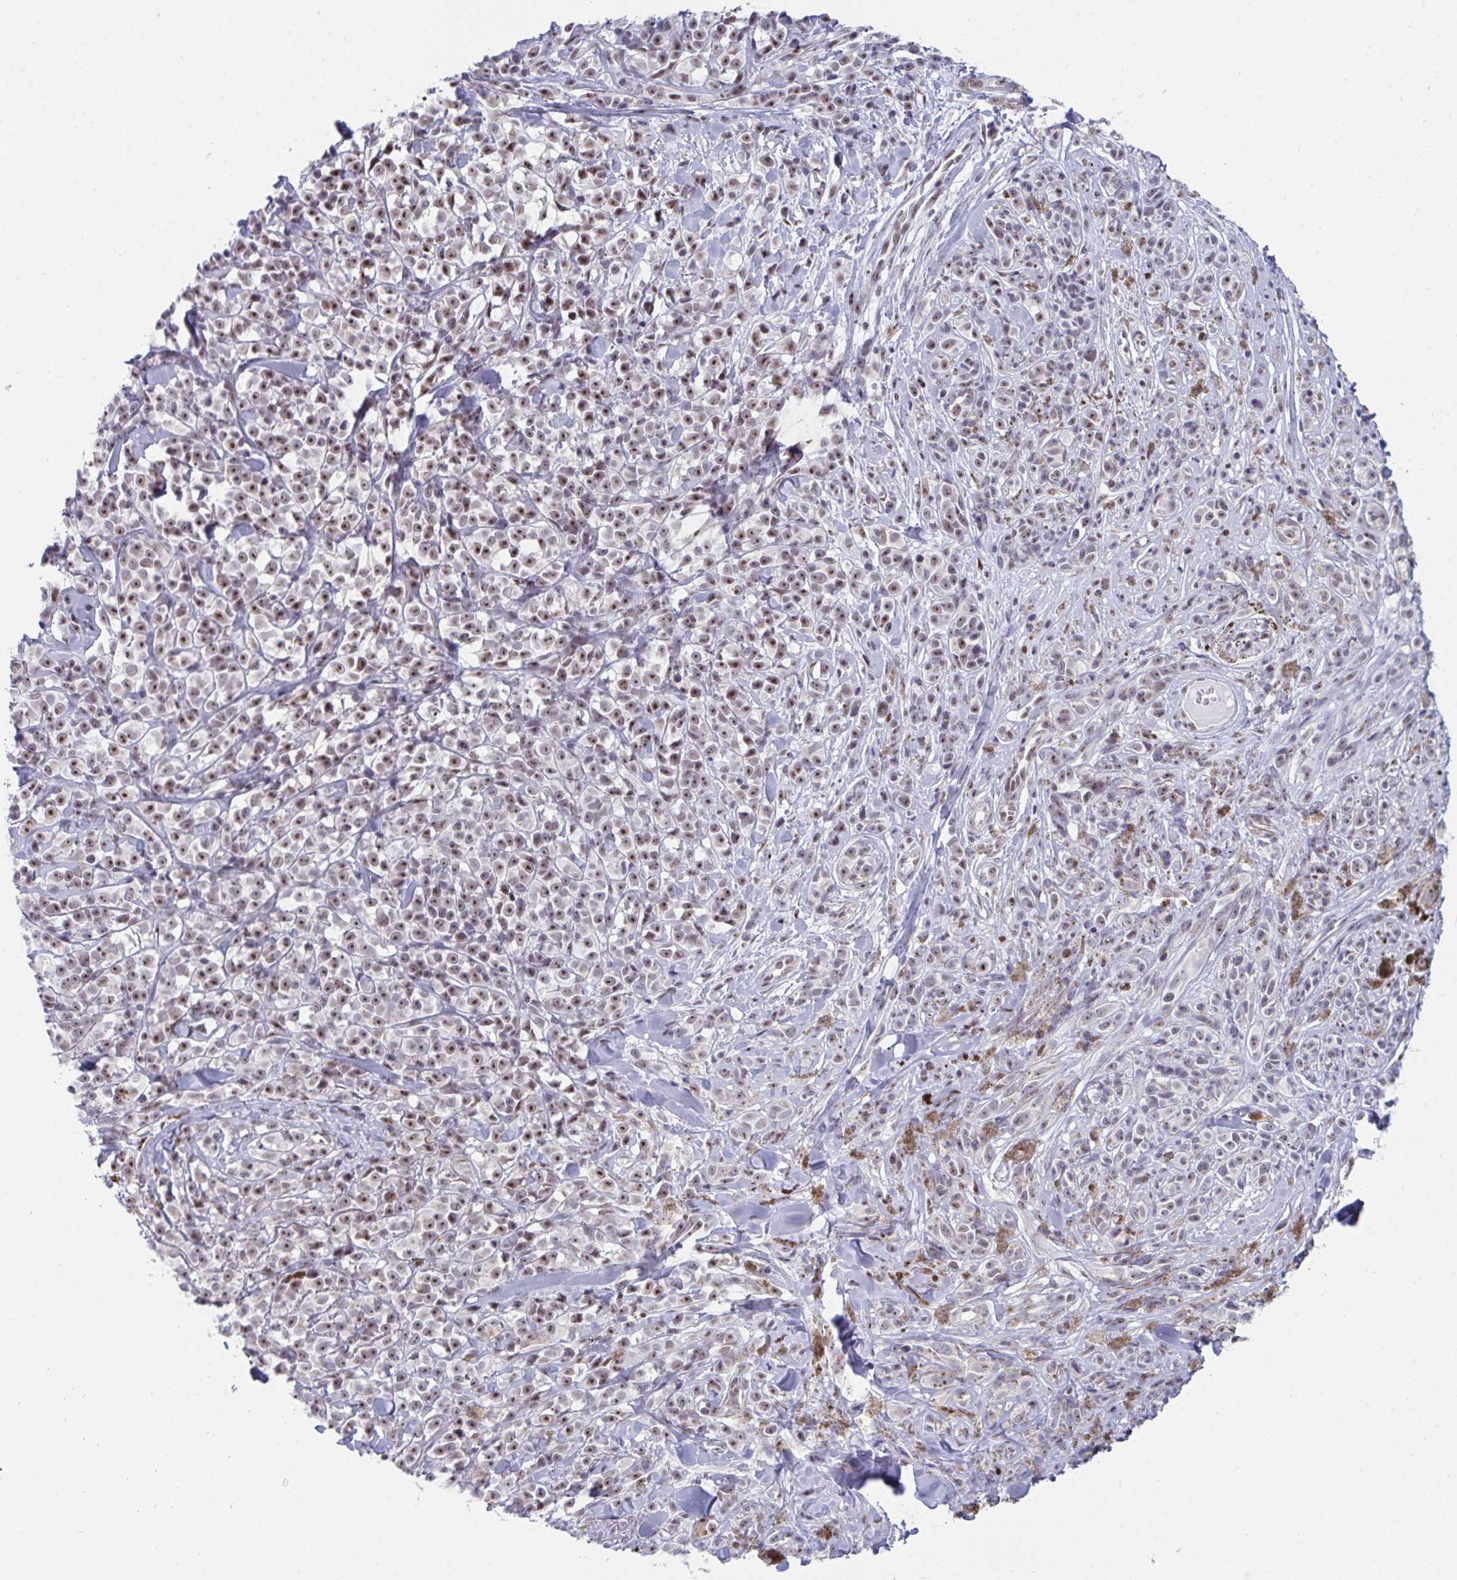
{"staining": {"intensity": "moderate", "quantity": ">75%", "location": "nuclear"}, "tissue": "melanoma", "cell_type": "Tumor cells", "image_type": "cancer", "snomed": [{"axis": "morphology", "description": "Malignant melanoma, NOS"}, {"axis": "topography", "description": "Skin"}], "caption": "Protein staining by immunohistochemistry displays moderate nuclear staining in about >75% of tumor cells in malignant melanoma. (DAB IHC with brightfield microscopy, high magnification).", "gene": "PRR14", "patient": {"sex": "male", "age": 85}}